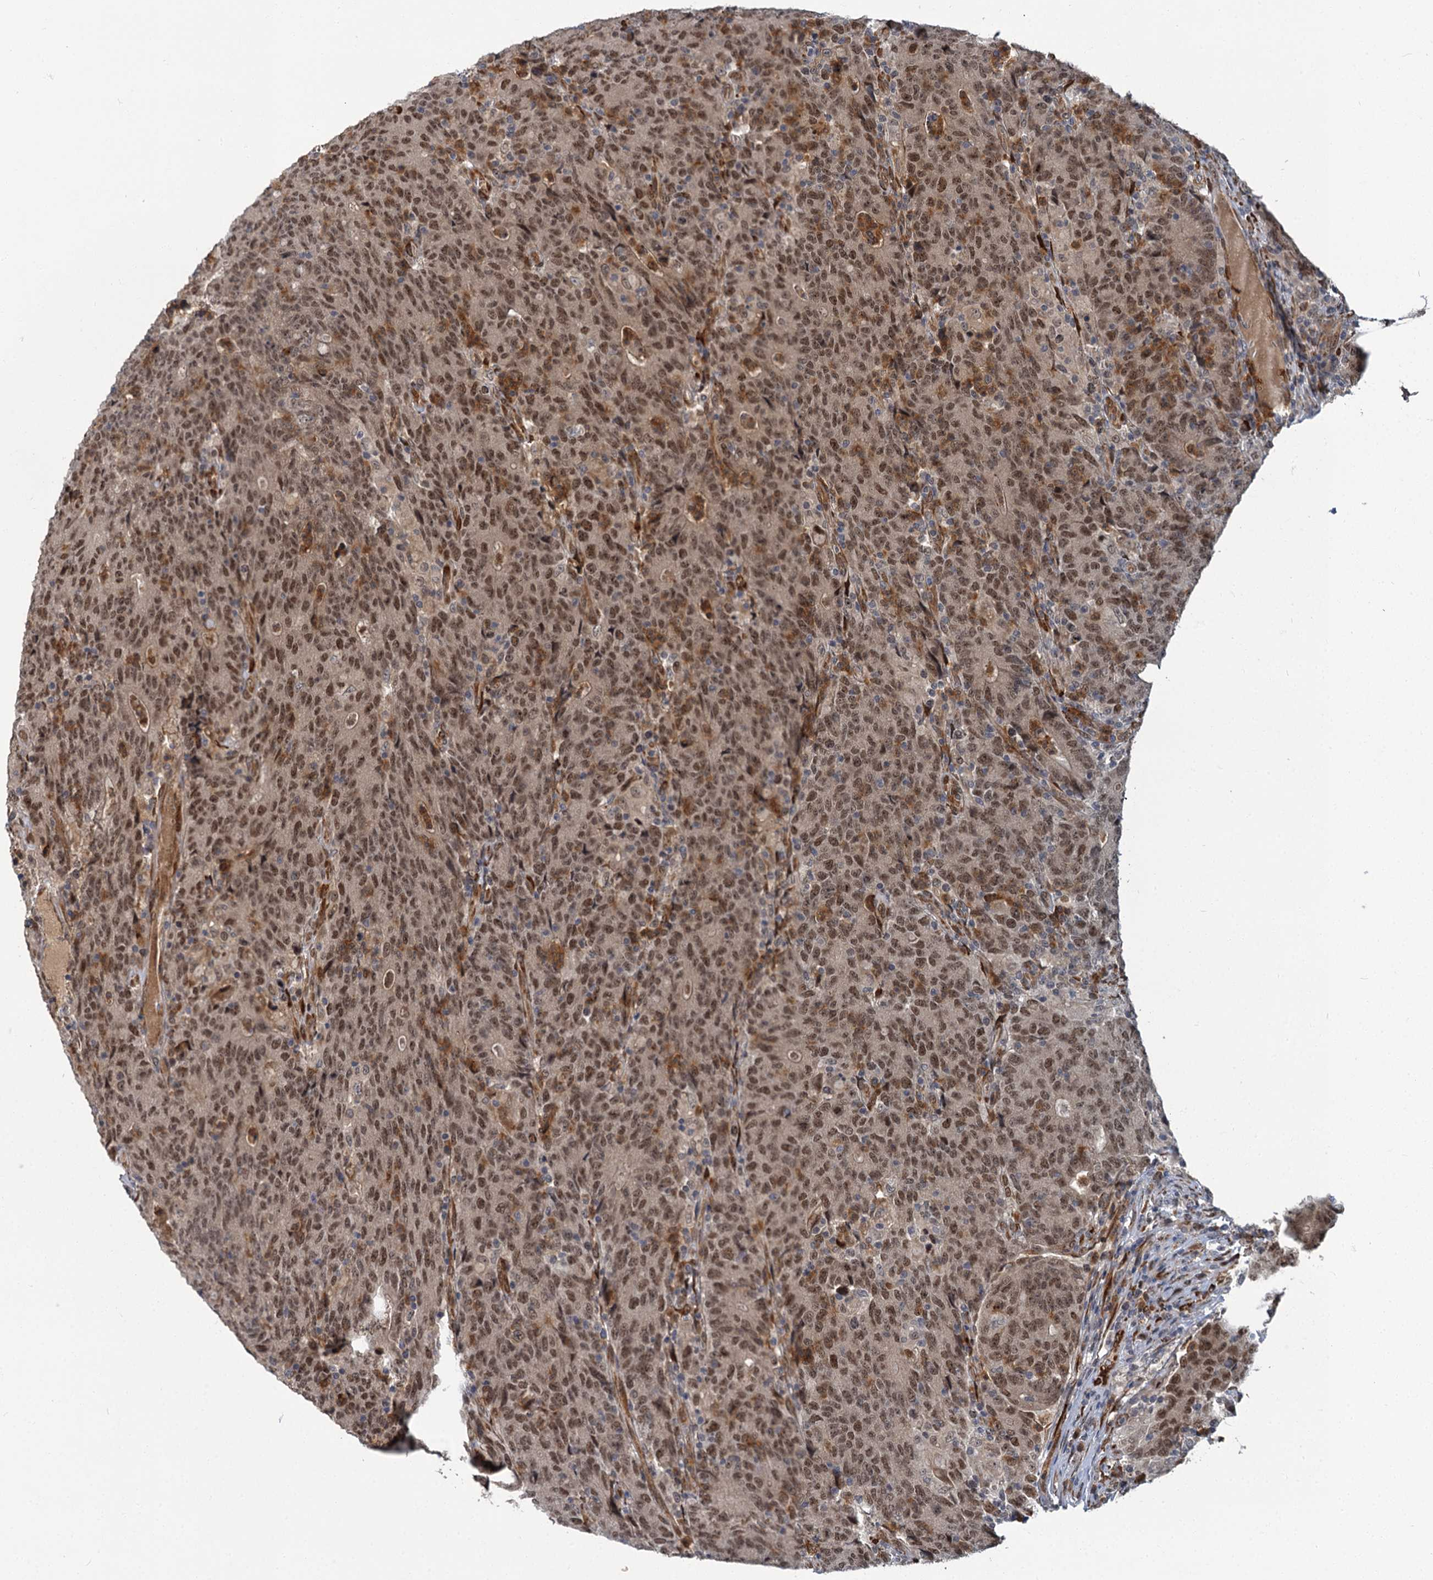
{"staining": {"intensity": "moderate", "quantity": ">75%", "location": "nuclear"}, "tissue": "colorectal cancer", "cell_type": "Tumor cells", "image_type": "cancer", "snomed": [{"axis": "morphology", "description": "Adenocarcinoma, NOS"}, {"axis": "topography", "description": "Colon"}], "caption": "DAB (3,3'-diaminobenzidine) immunohistochemical staining of colorectal cancer (adenocarcinoma) shows moderate nuclear protein expression in approximately >75% of tumor cells.", "gene": "APBA2", "patient": {"sex": "female", "age": 75}}